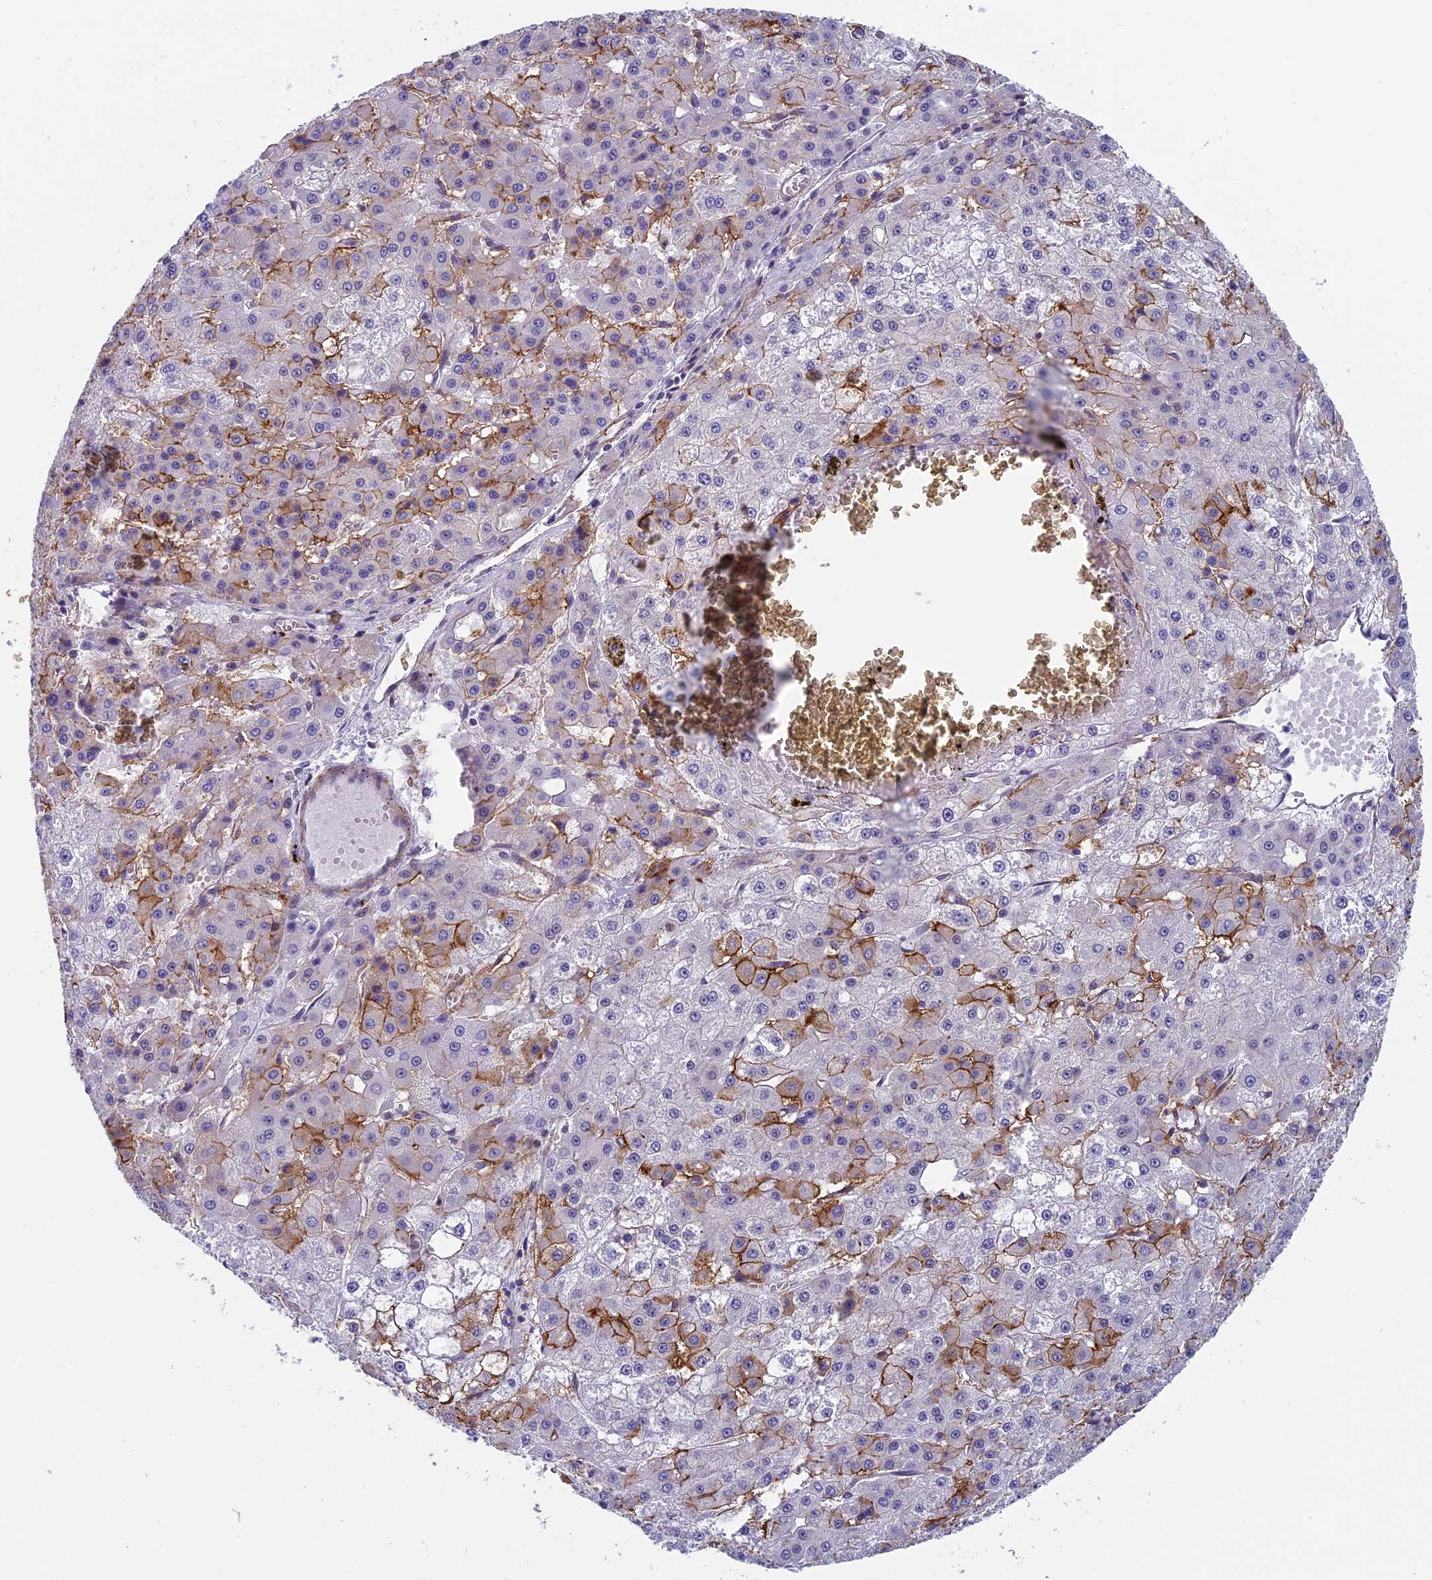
{"staining": {"intensity": "moderate", "quantity": "<25%", "location": "cytoplasmic/membranous"}, "tissue": "liver cancer", "cell_type": "Tumor cells", "image_type": "cancer", "snomed": [{"axis": "morphology", "description": "Carcinoma, Hepatocellular, NOS"}, {"axis": "topography", "description": "Liver"}], "caption": "Hepatocellular carcinoma (liver) tissue demonstrates moderate cytoplasmic/membranous staining in approximately <25% of tumor cells", "gene": "CNEP1R1", "patient": {"sex": "male", "age": 47}}